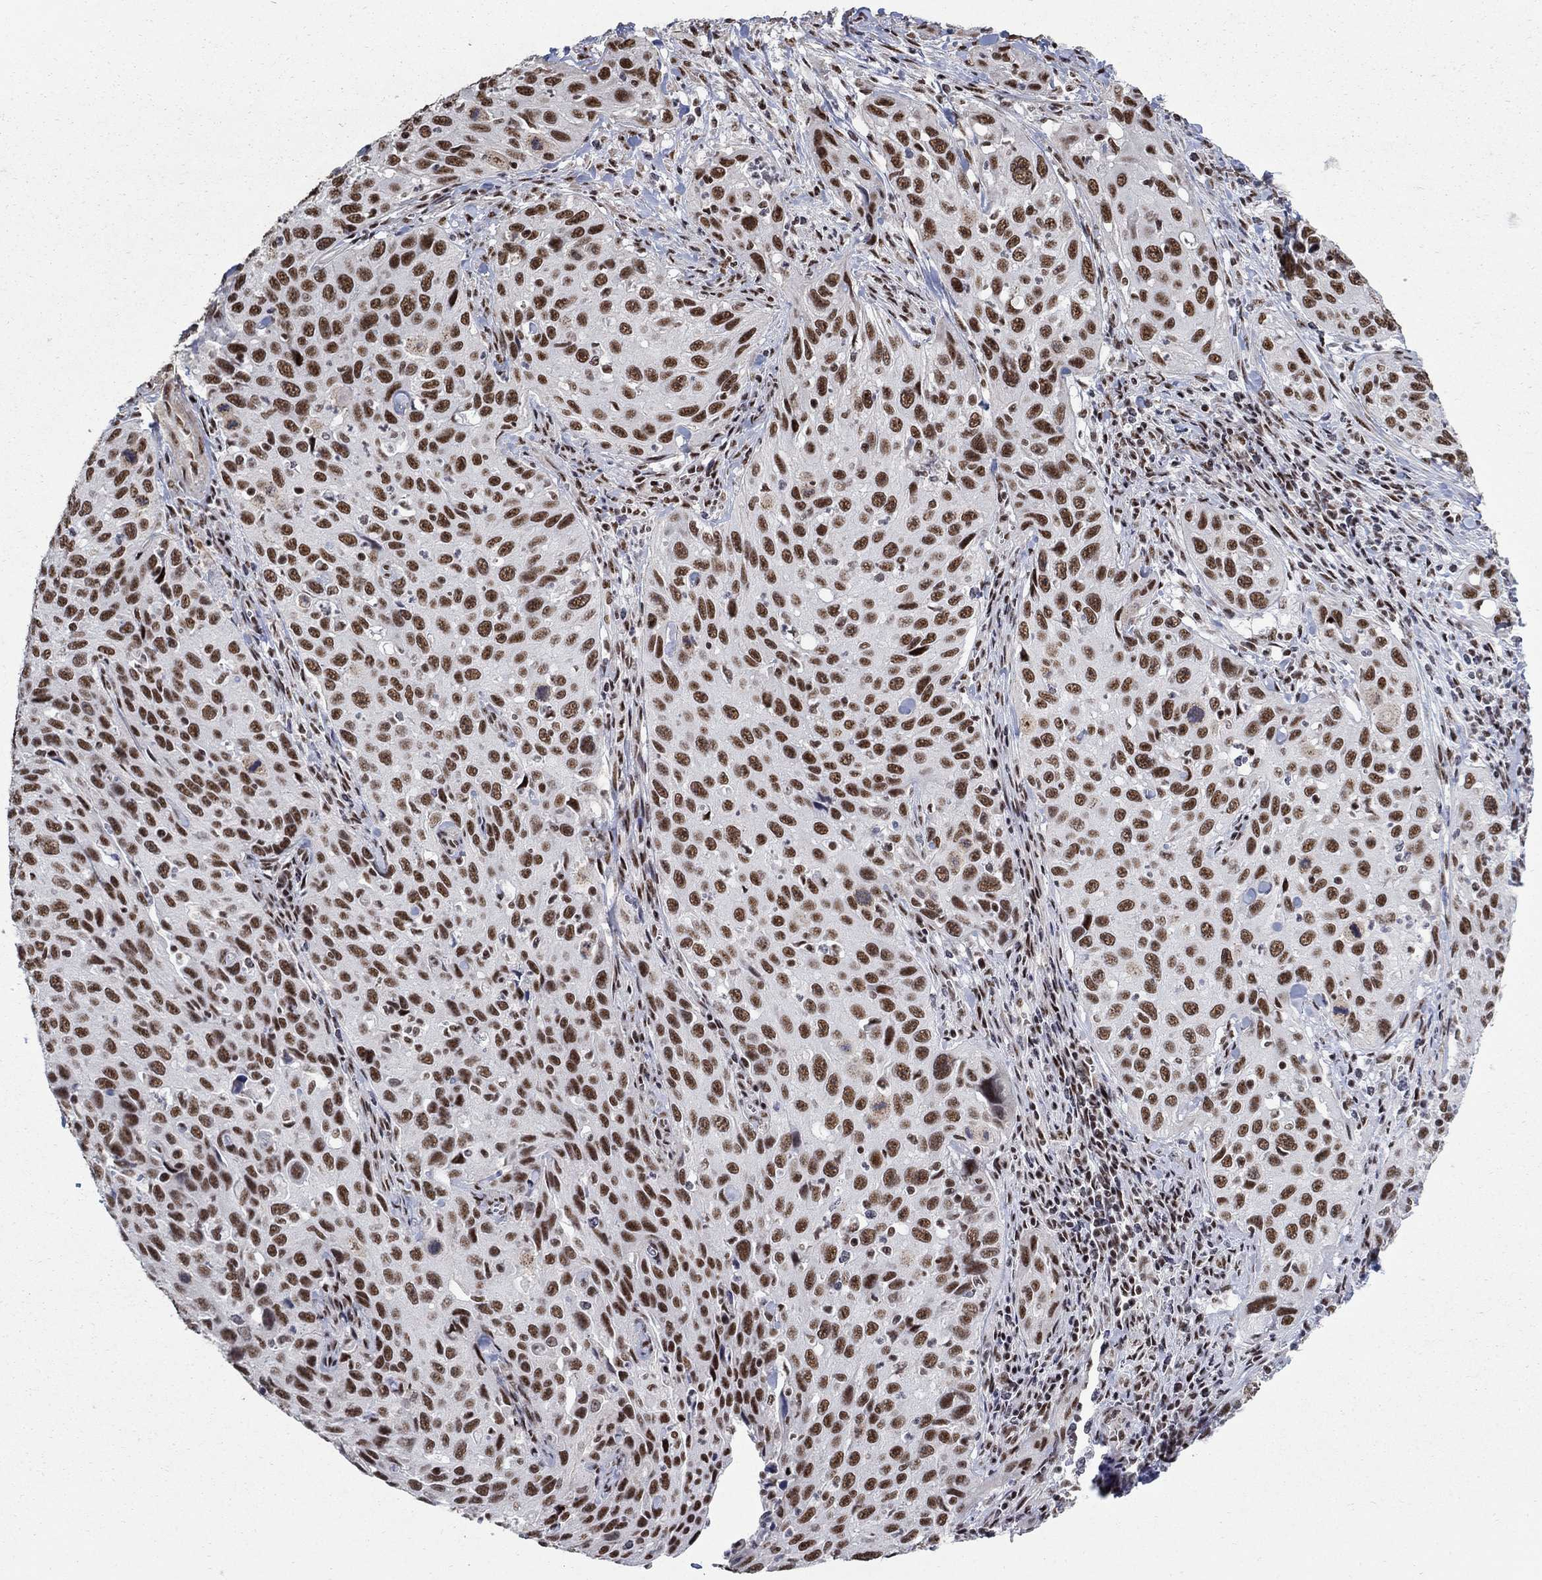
{"staining": {"intensity": "strong", "quantity": ">75%", "location": "nuclear"}, "tissue": "cervical cancer", "cell_type": "Tumor cells", "image_type": "cancer", "snomed": [{"axis": "morphology", "description": "Squamous cell carcinoma, NOS"}, {"axis": "topography", "description": "Cervix"}], "caption": "About >75% of tumor cells in human cervical squamous cell carcinoma display strong nuclear protein expression as visualized by brown immunohistochemical staining.", "gene": "PNISR", "patient": {"sex": "female", "age": 26}}